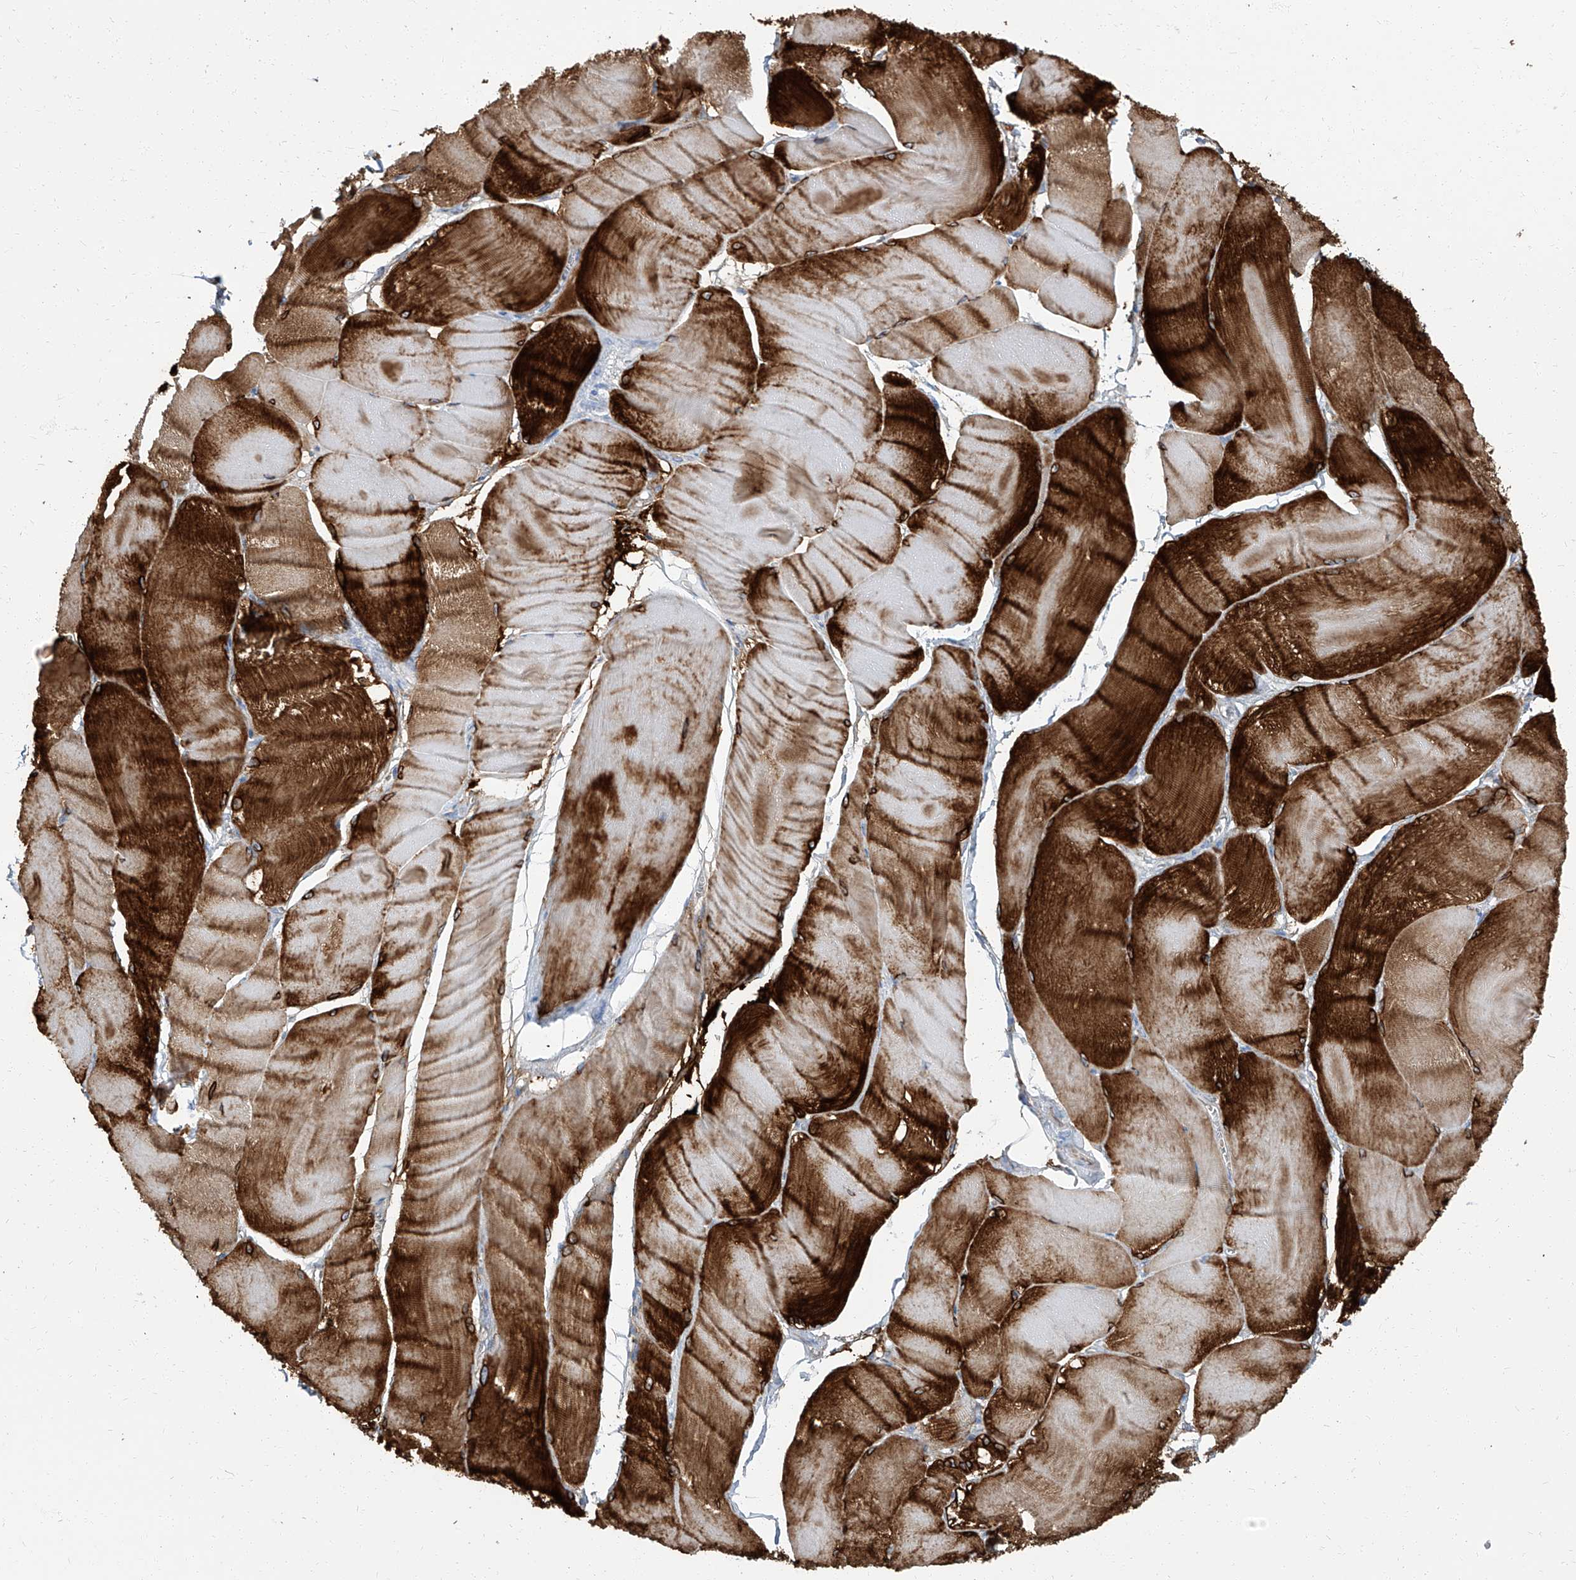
{"staining": {"intensity": "strong", "quantity": "25%-75%", "location": "cytoplasmic/membranous"}, "tissue": "skeletal muscle", "cell_type": "Myocytes", "image_type": "normal", "snomed": [{"axis": "morphology", "description": "Normal tissue, NOS"}, {"axis": "morphology", "description": "Basal cell carcinoma"}, {"axis": "topography", "description": "Skeletal muscle"}], "caption": "A brown stain labels strong cytoplasmic/membranous positivity of a protein in myocytes of unremarkable skeletal muscle.", "gene": "TXLNB", "patient": {"sex": "female", "age": 64}}